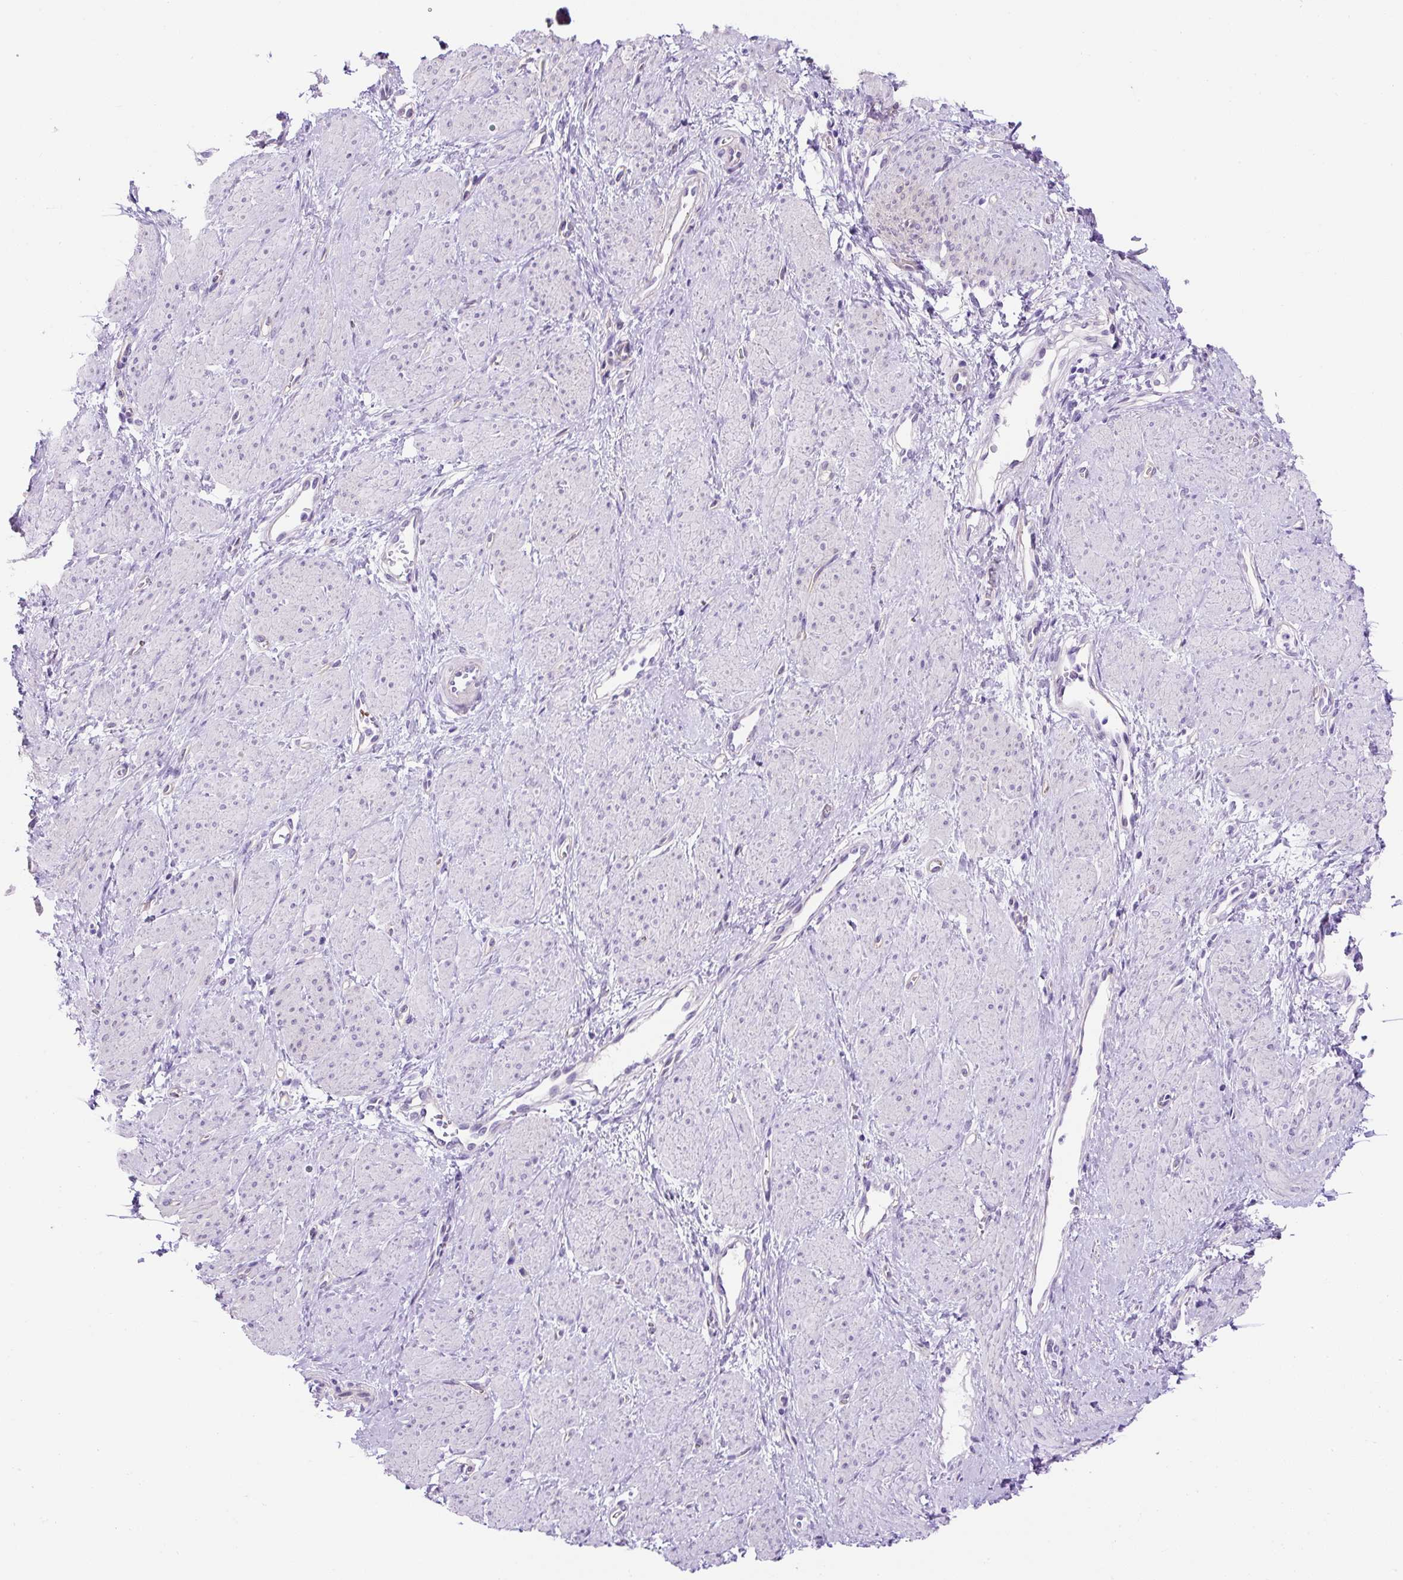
{"staining": {"intensity": "negative", "quantity": "none", "location": "none"}, "tissue": "smooth muscle", "cell_type": "Smooth muscle cells", "image_type": "normal", "snomed": [{"axis": "morphology", "description": "Normal tissue, NOS"}, {"axis": "topography", "description": "Smooth muscle"}, {"axis": "topography", "description": "Uterus"}], "caption": "Smooth muscle cells are negative for protein expression in normal human smooth muscle.", "gene": "KRT12", "patient": {"sex": "female", "age": 39}}